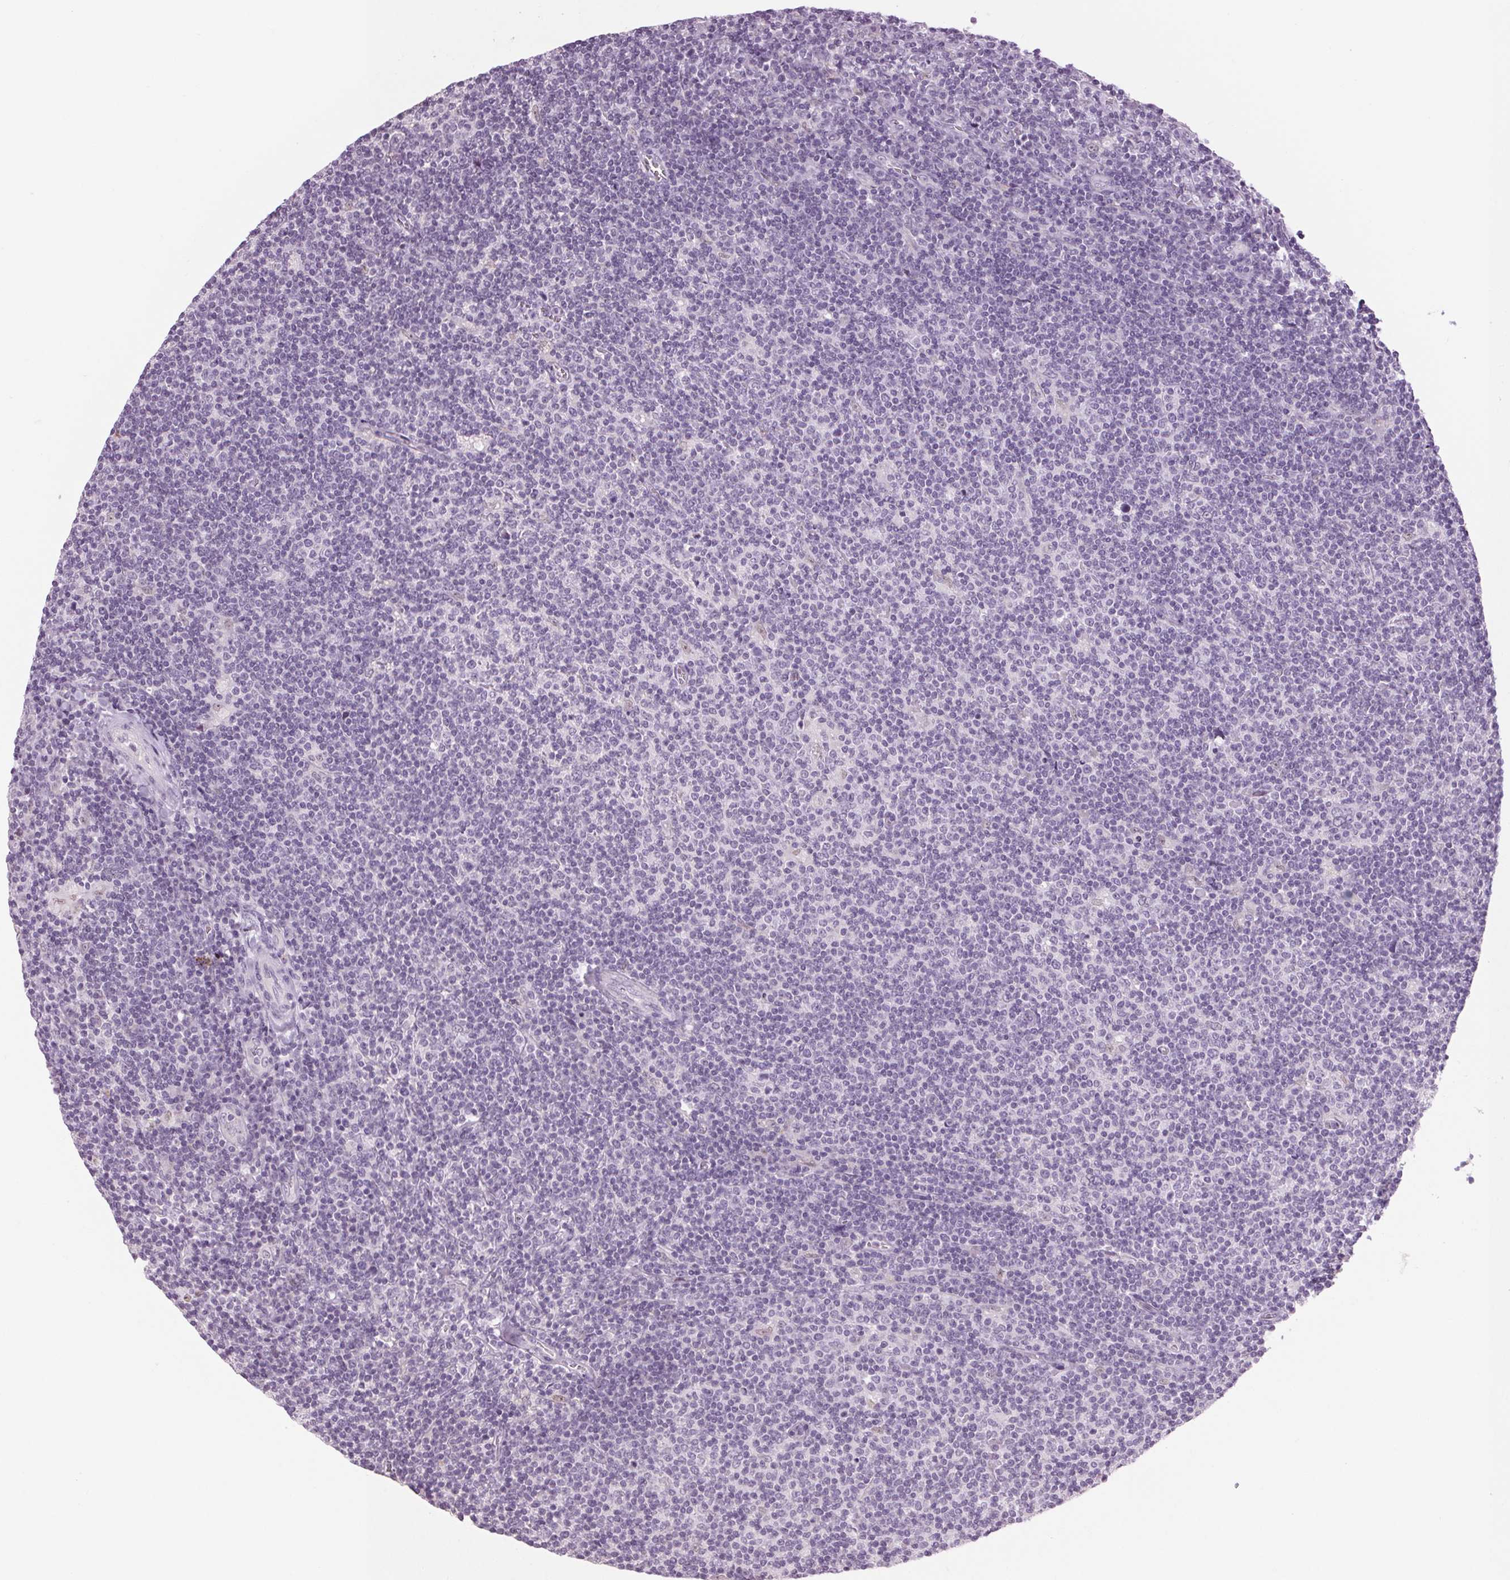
{"staining": {"intensity": "negative", "quantity": "none", "location": "none"}, "tissue": "lymphoma", "cell_type": "Tumor cells", "image_type": "cancer", "snomed": [{"axis": "morphology", "description": "Hodgkin's disease, NOS"}, {"axis": "topography", "description": "Lymph node"}], "caption": "Immunohistochemistry (IHC) photomicrograph of neoplastic tissue: lymphoma stained with DAB reveals no significant protein staining in tumor cells.", "gene": "MPO", "patient": {"sex": "male", "age": 40}}